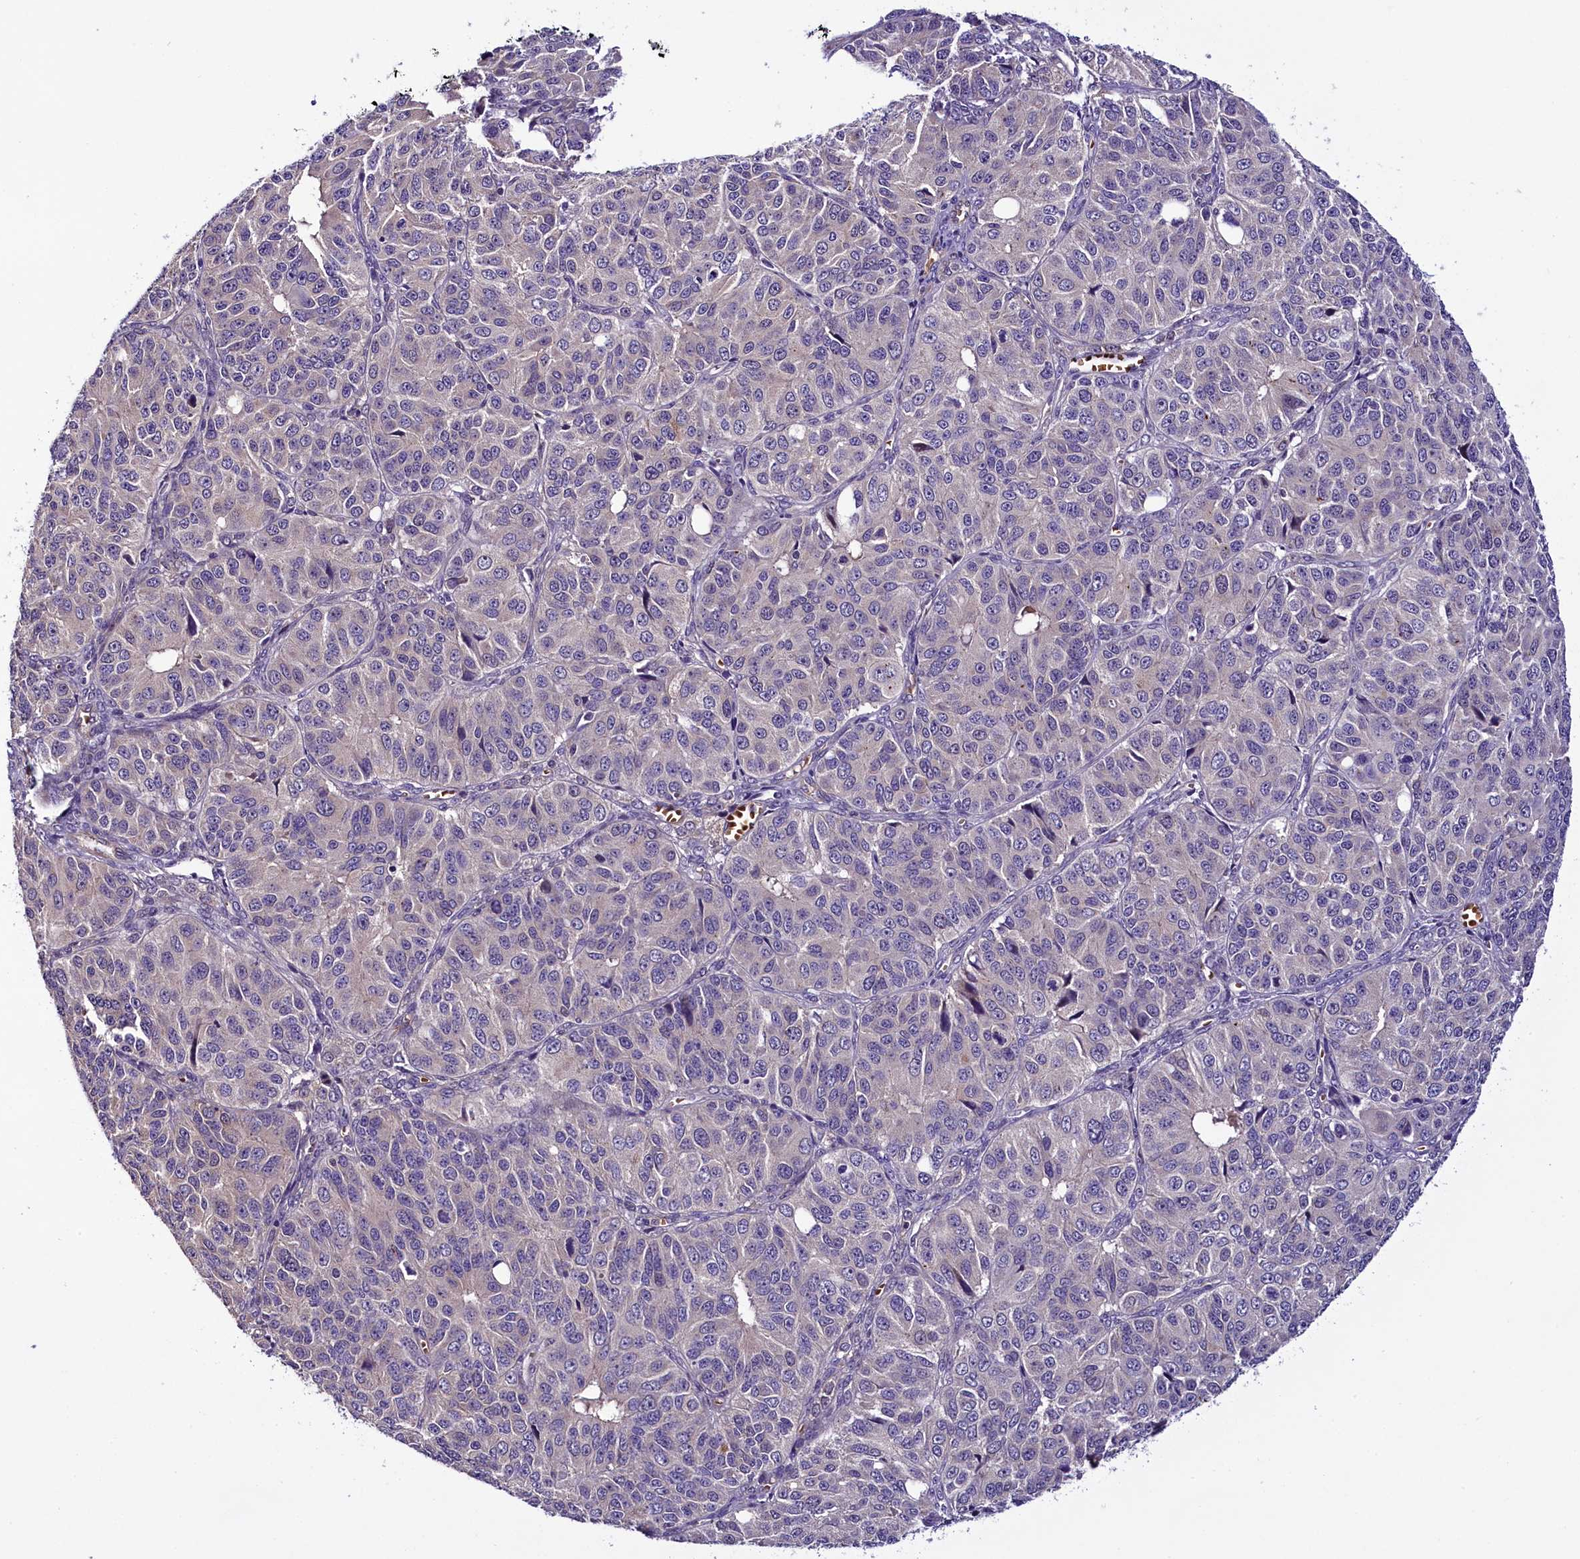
{"staining": {"intensity": "negative", "quantity": "none", "location": "none"}, "tissue": "ovarian cancer", "cell_type": "Tumor cells", "image_type": "cancer", "snomed": [{"axis": "morphology", "description": "Carcinoma, endometroid"}, {"axis": "topography", "description": "Ovary"}], "caption": "Immunohistochemical staining of human ovarian cancer (endometroid carcinoma) reveals no significant staining in tumor cells. Nuclei are stained in blue.", "gene": "C9orf40", "patient": {"sex": "female", "age": 51}}